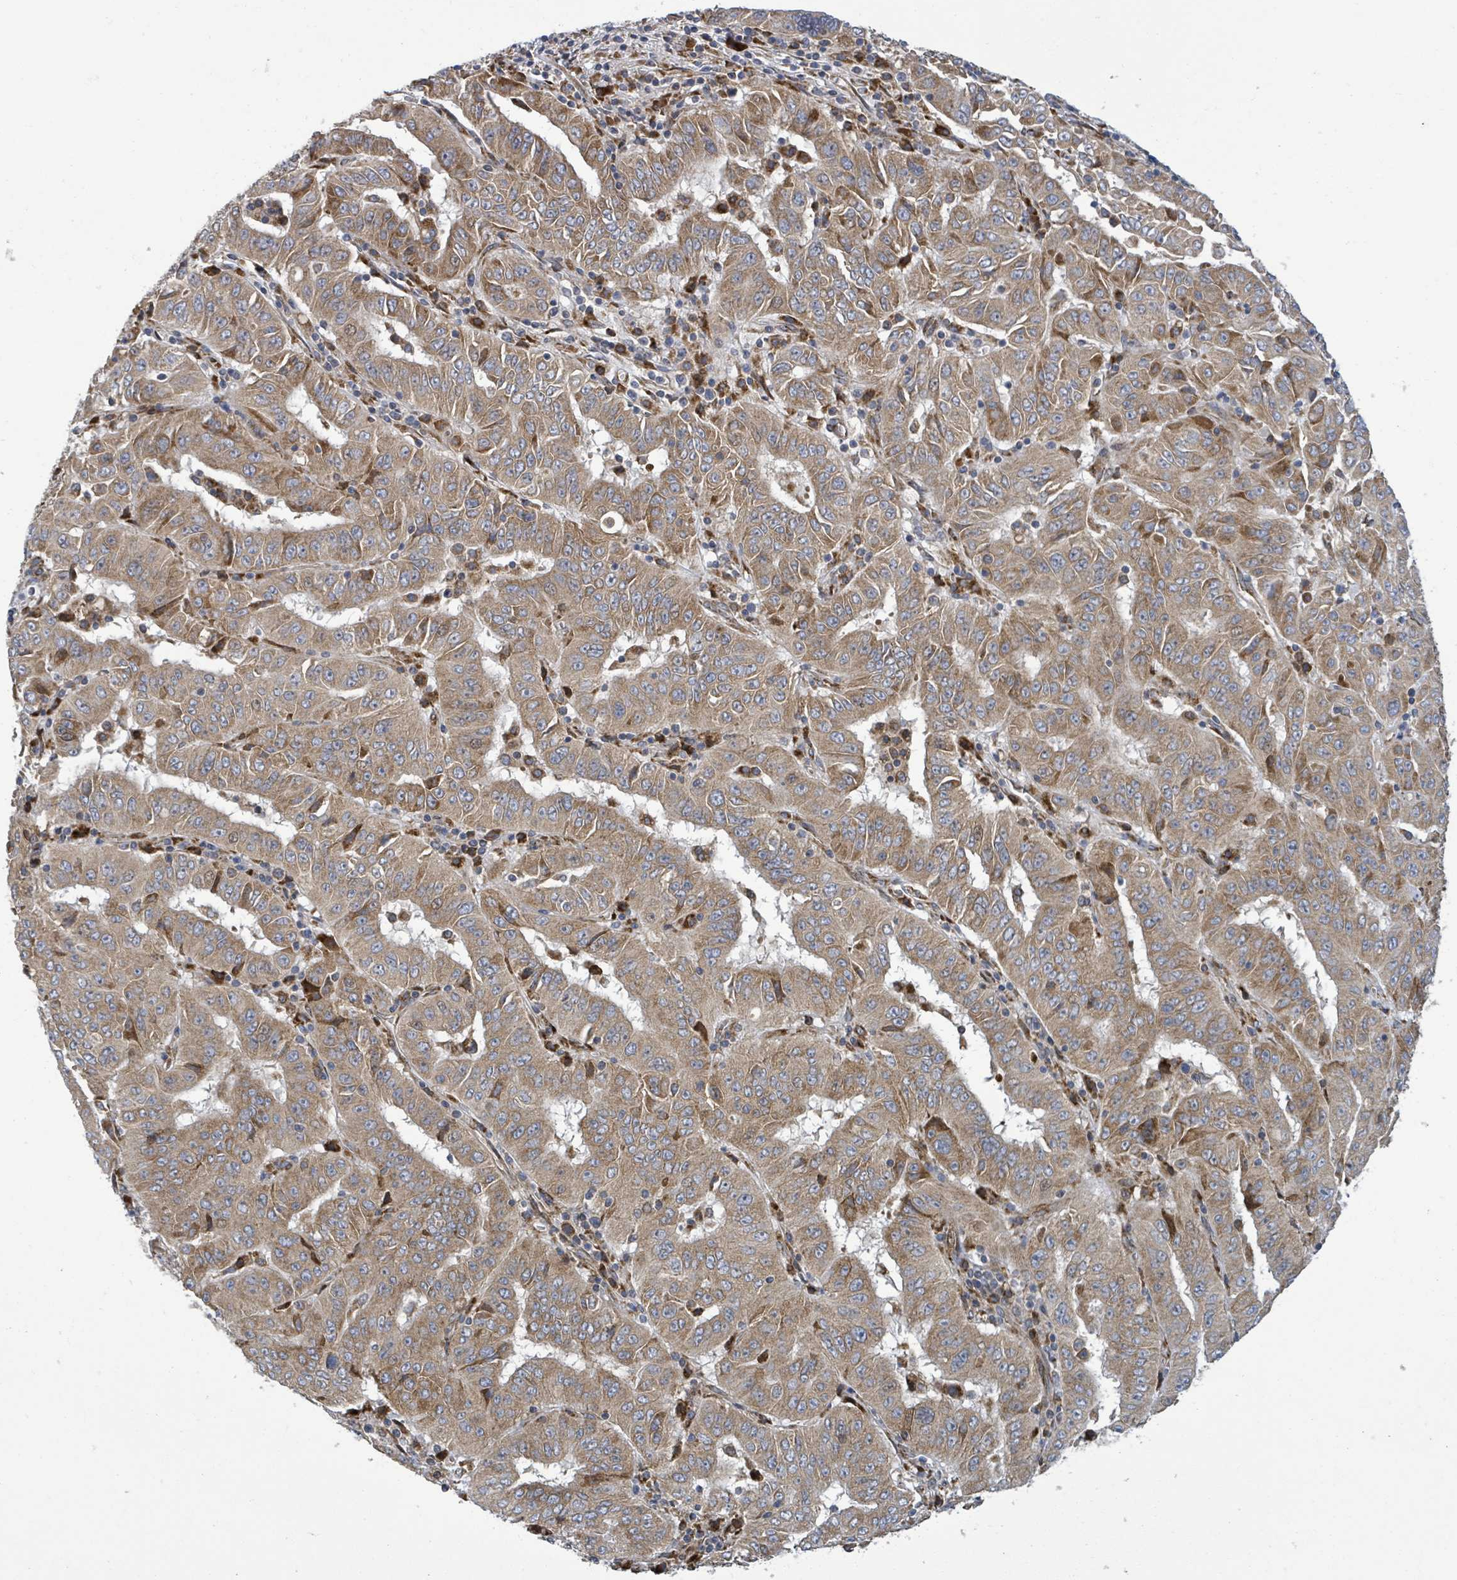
{"staining": {"intensity": "moderate", "quantity": ">75%", "location": "cytoplasmic/membranous"}, "tissue": "pancreatic cancer", "cell_type": "Tumor cells", "image_type": "cancer", "snomed": [{"axis": "morphology", "description": "Adenocarcinoma, NOS"}, {"axis": "topography", "description": "Pancreas"}], "caption": "Human pancreatic cancer stained with a brown dye exhibits moderate cytoplasmic/membranous positive staining in approximately >75% of tumor cells.", "gene": "NOMO1", "patient": {"sex": "male", "age": 63}}